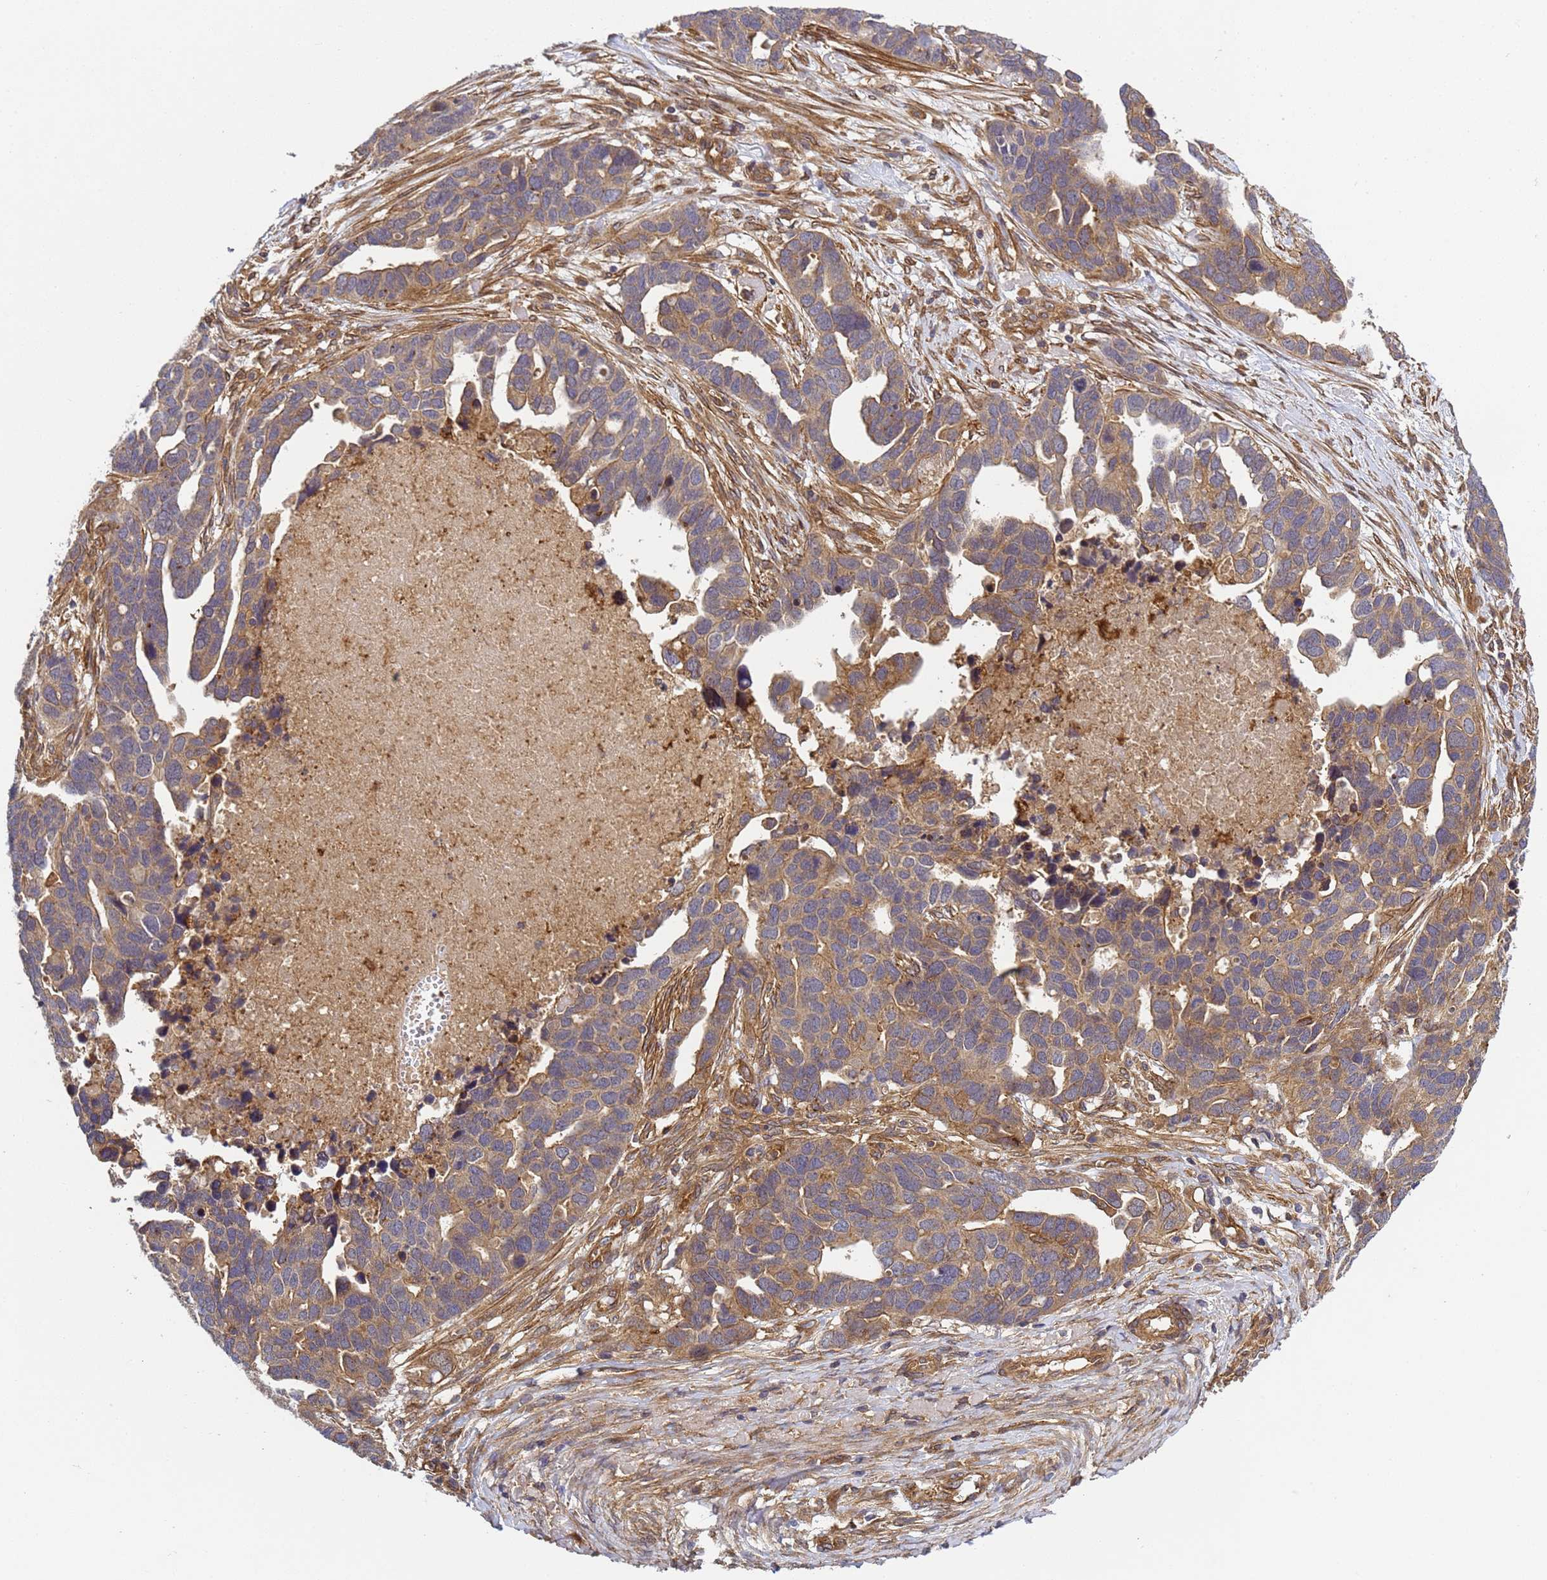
{"staining": {"intensity": "moderate", "quantity": "25%-75%", "location": "cytoplasmic/membranous"}, "tissue": "ovarian cancer", "cell_type": "Tumor cells", "image_type": "cancer", "snomed": [{"axis": "morphology", "description": "Cystadenocarcinoma, serous, NOS"}, {"axis": "topography", "description": "Ovary"}], "caption": "Tumor cells exhibit medium levels of moderate cytoplasmic/membranous expression in approximately 25%-75% of cells in ovarian cancer.", "gene": "C8orf34", "patient": {"sex": "female", "age": 54}}